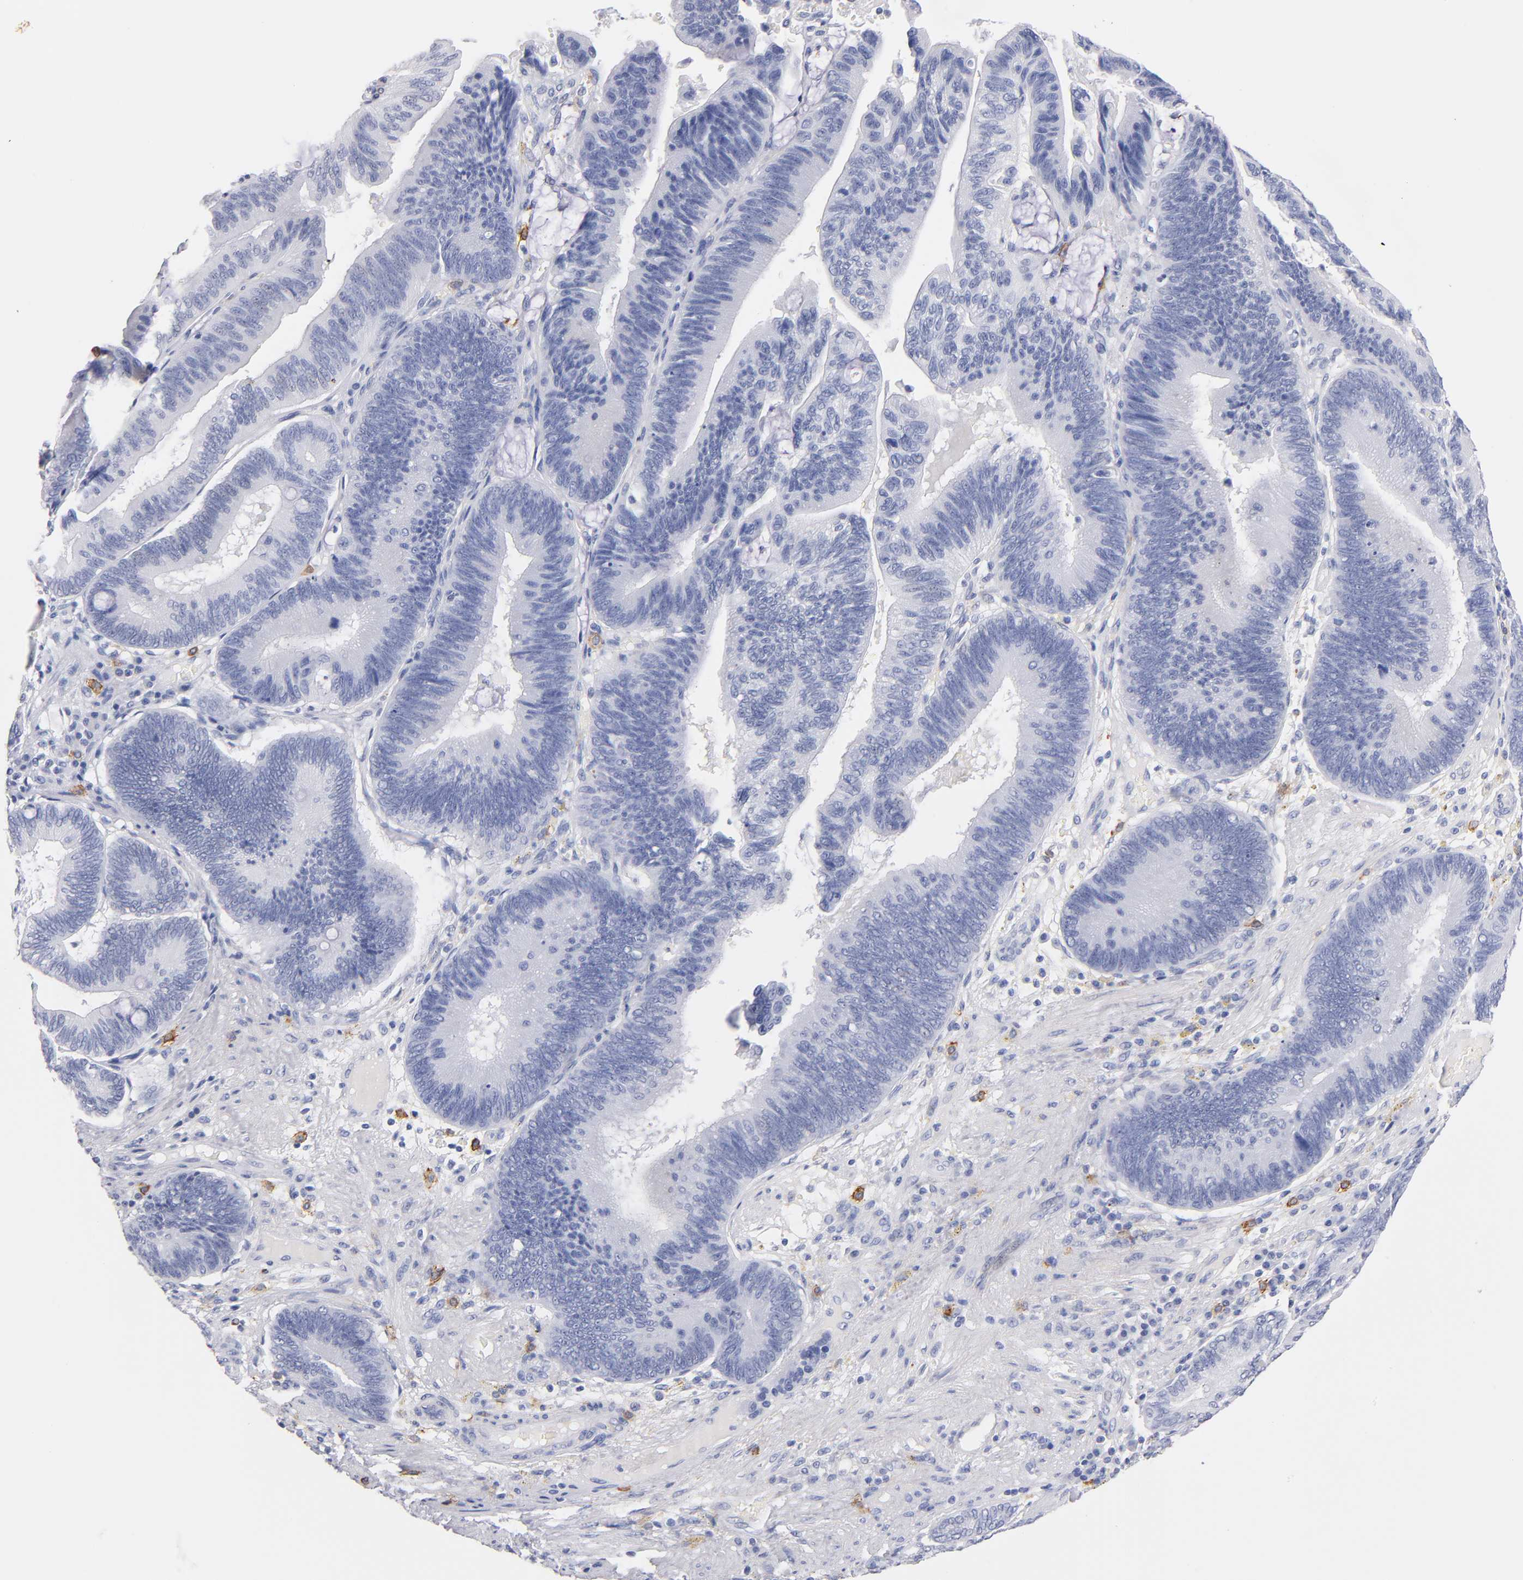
{"staining": {"intensity": "negative", "quantity": "none", "location": "none"}, "tissue": "pancreatic cancer", "cell_type": "Tumor cells", "image_type": "cancer", "snomed": [{"axis": "morphology", "description": "Adenocarcinoma, NOS"}, {"axis": "topography", "description": "Pancreas"}], "caption": "DAB immunohistochemical staining of pancreatic adenocarcinoma shows no significant expression in tumor cells.", "gene": "KIT", "patient": {"sex": "male", "age": 82}}